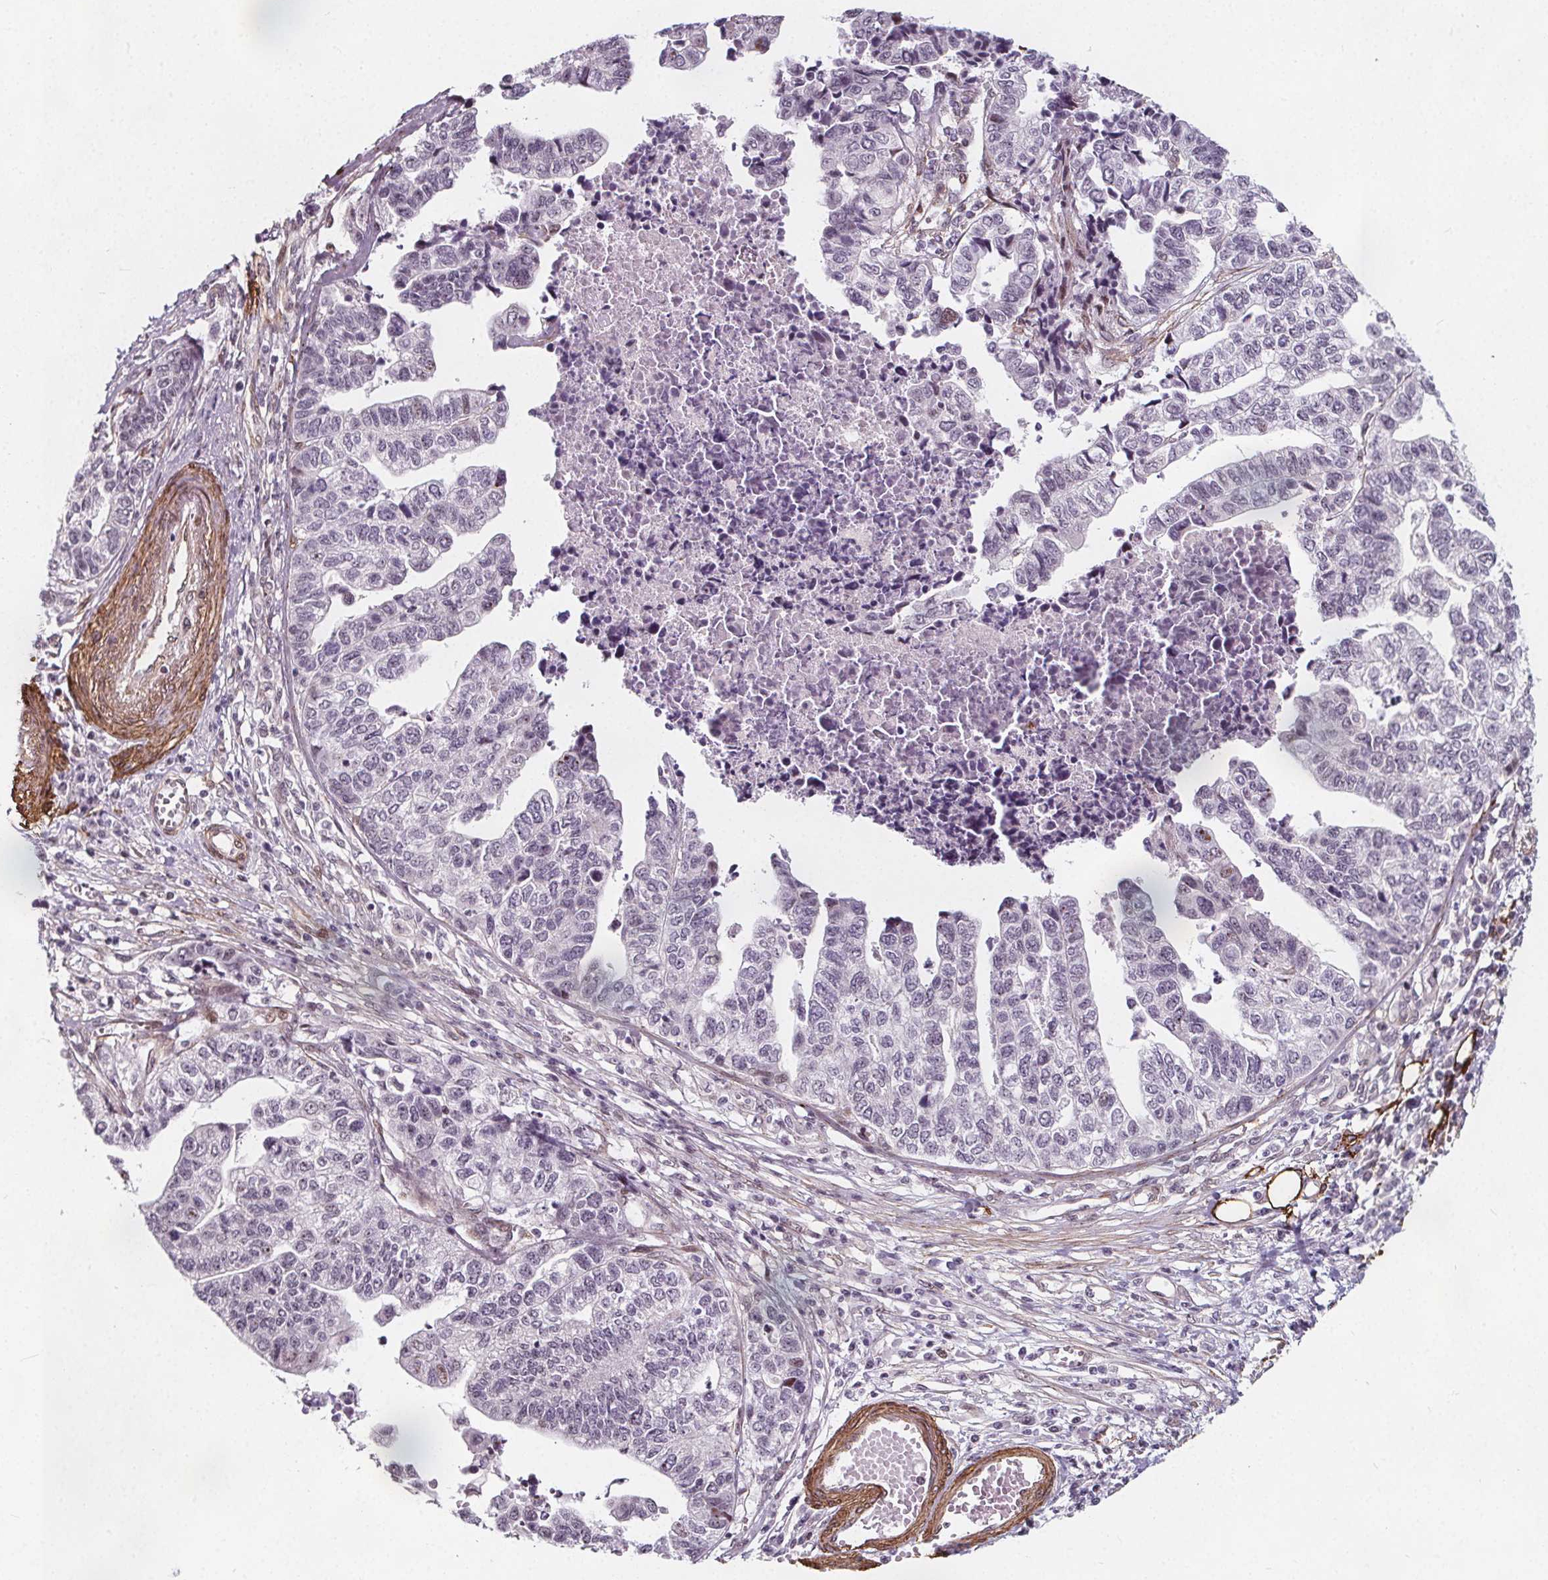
{"staining": {"intensity": "negative", "quantity": "none", "location": "none"}, "tissue": "stomach cancer", "cell_type": "Tumor cells", "image_type": "cancer", "snomed": [{"axis": "morphology", "description": "Adenocarcinoma, NOS"}, {"axis": "topography", "description": "Stomach, upper"}], "caption": "High magnification brightfield microscopy of stomach adenocarcinoma stained with DAB (brown) and counterstained with hematoxylin (blue): tumor cells show no significant expression. (IHC, brightfield microscopy, high magnification).", "gene": "HAS1", "patient": {"sex": "female", "age": 67}}